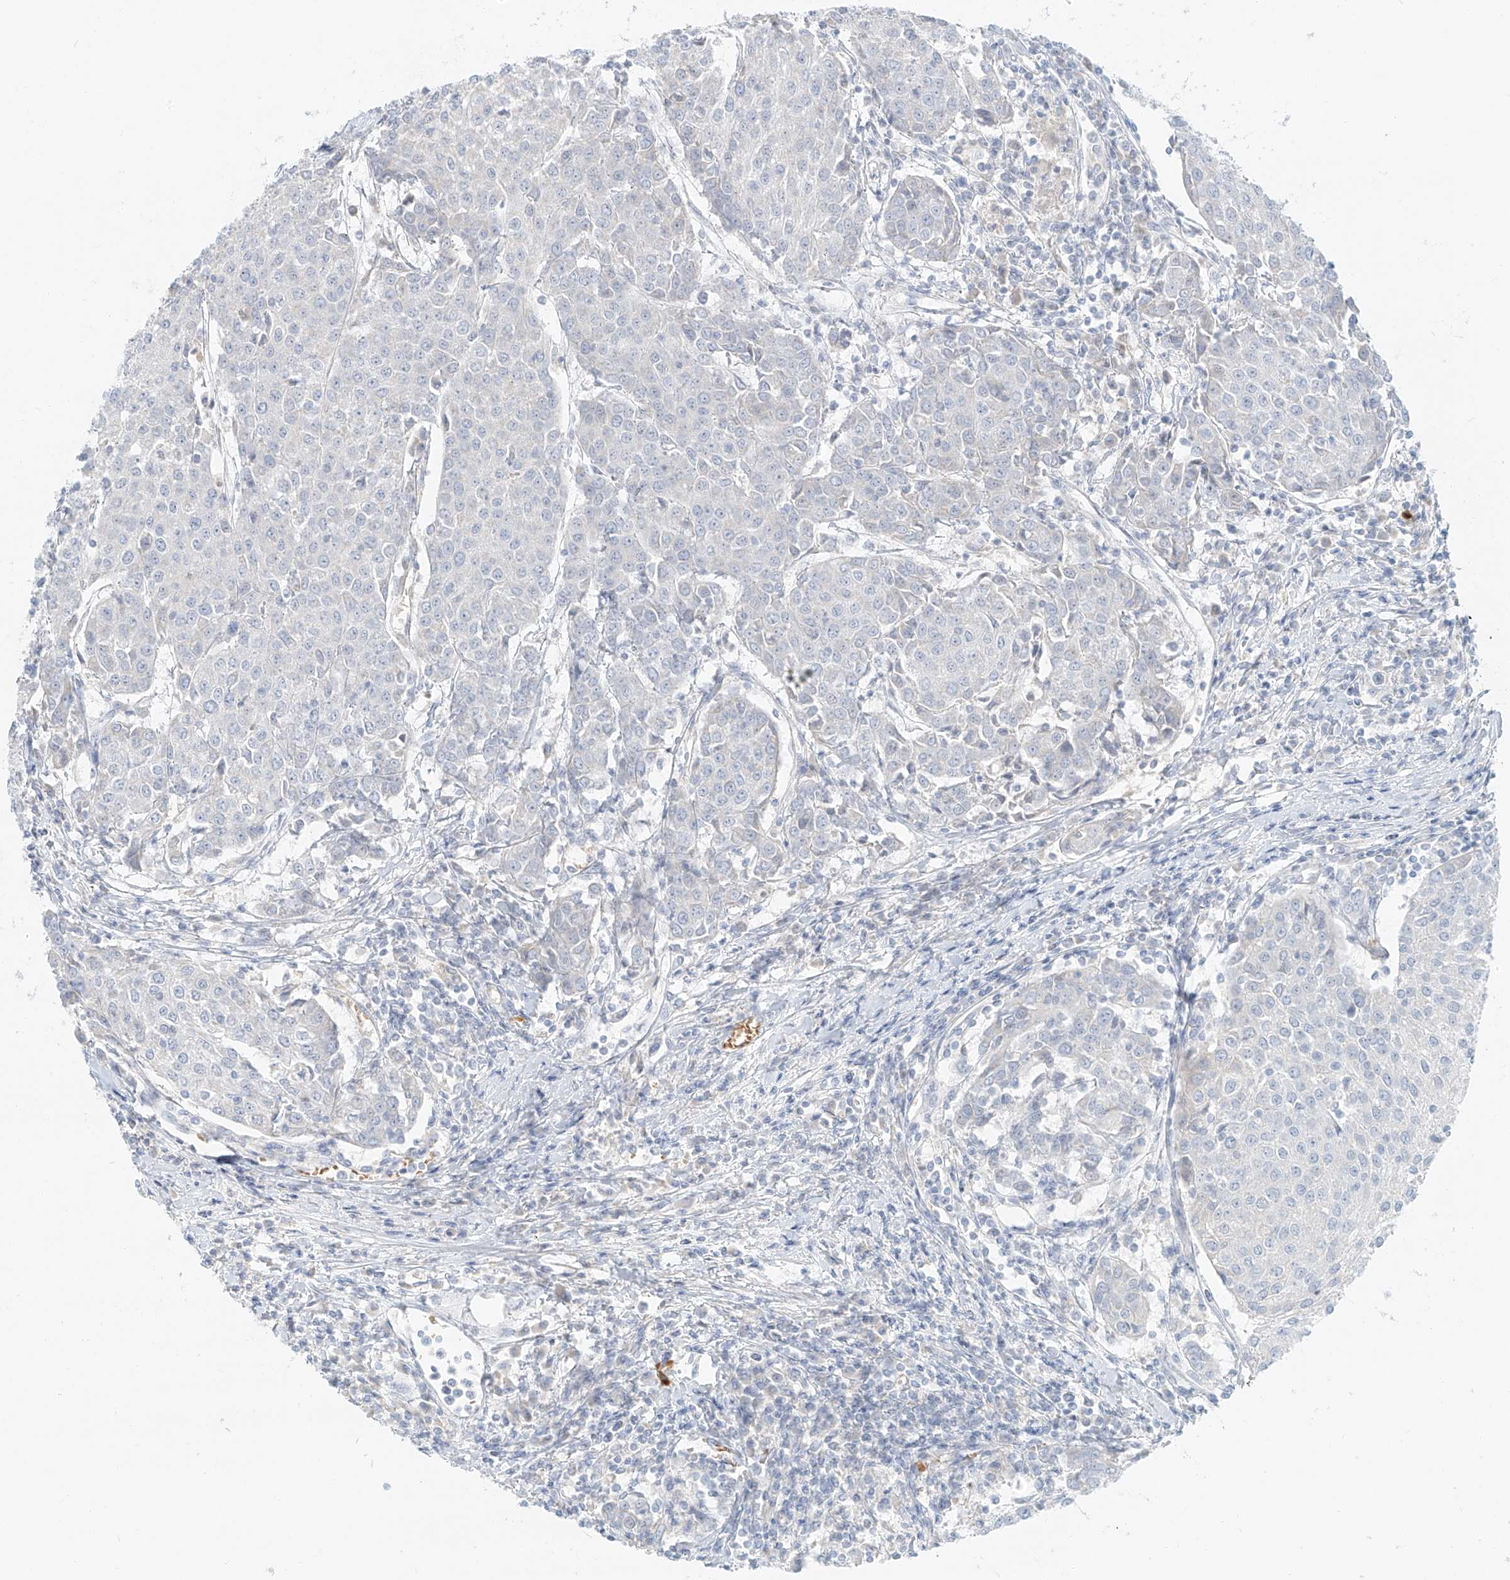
{"staining": {"intensity": "negative", "quantity": "none", "location": "none"}, "tissue": "urothelial cancer", "cell_type": "Tumor cells", "image_type": "cancer", "snomed": [{"axis": "morphology", "description": "Urothelial carcinoma, High grade"}, {"axis": "topography", "description": "Urinary bladder"}], "caption": "DAB (3,3'-diaminobenzidine) immunohistochemical staining of human urothelial cancer displays no significant staining in tumor cells.", "gene": "PGC", "patient": {"sex": "female", "age": 85}}